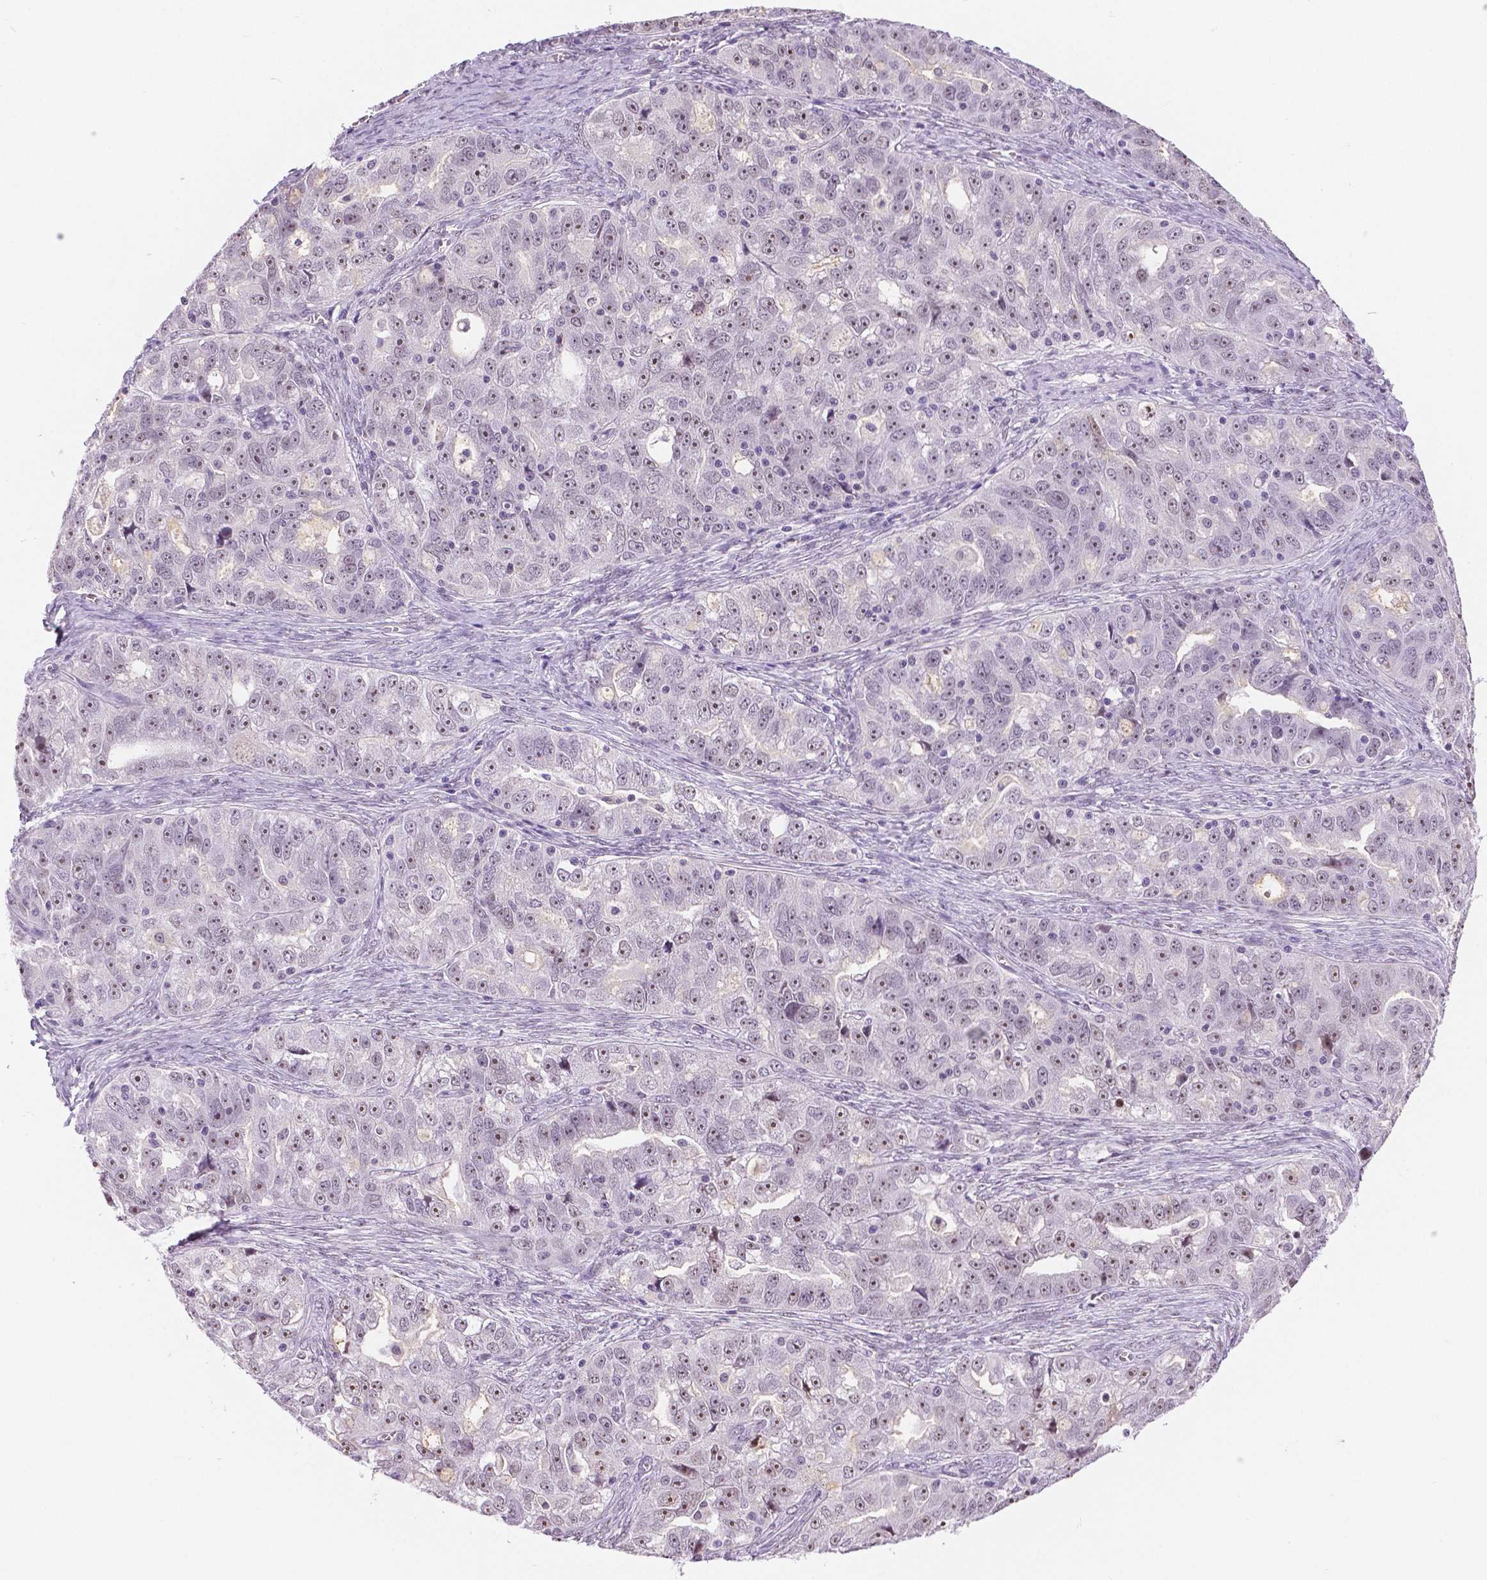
{"staining": {"intensity": "weak", "quantity": "25%-75%", "location": "nuclear"}, "tissue": "ovarian cancer", "cell_type": "Tumor cells", "image_type": "cancer", "snomed": [{"axis": "morphology", "description": "Cystadenocarcinoma, serous, NOS"}, {"axis": "topography", "description": "Ovary"}], "caption": "Immunohistochemical staining of ovarian cancer displays low levels of weak nuclear protein staining in approximately 25%-75% of tumor cells.", "gene": "NHP2", "patient": {"sex": "female", "age": 51}}